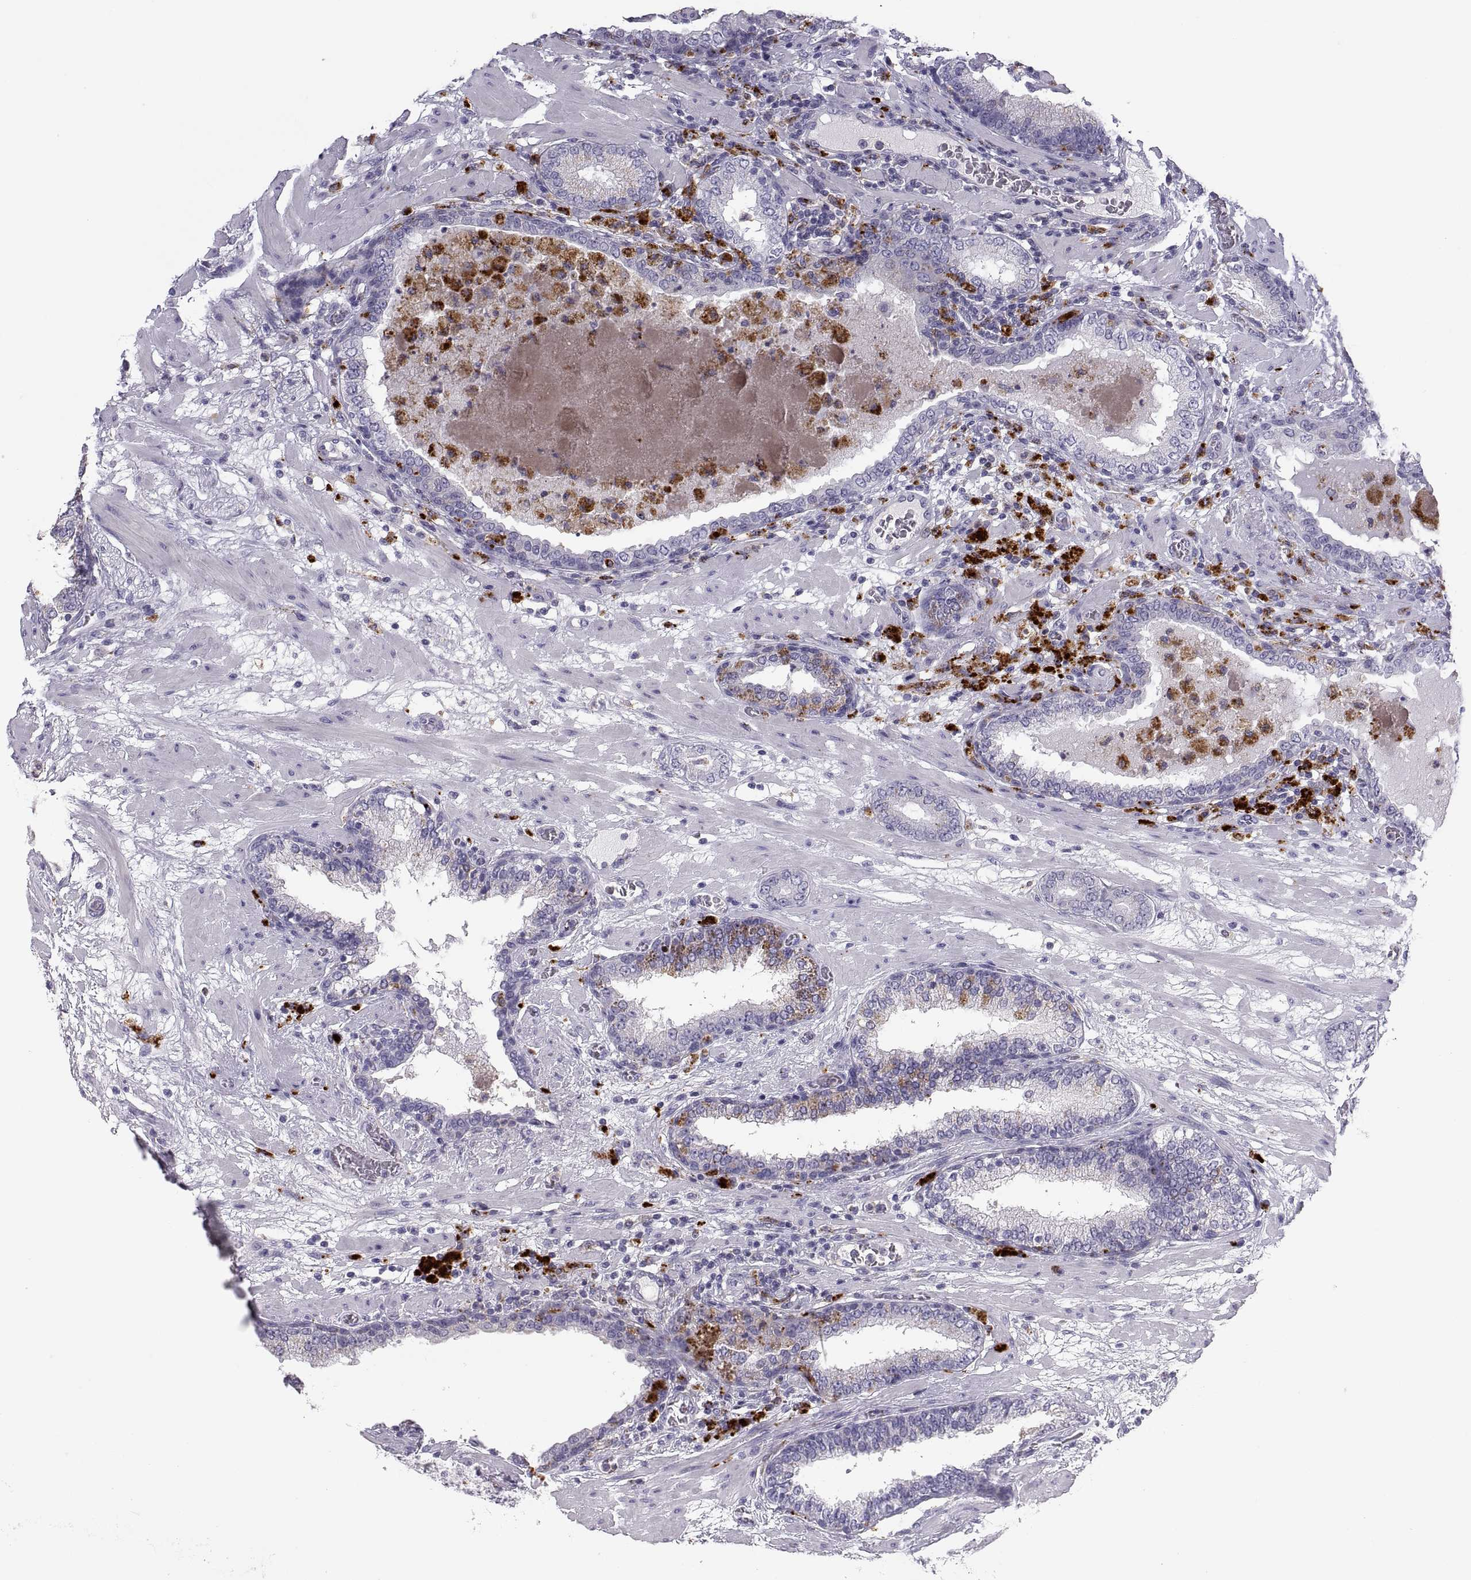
{"staining": {"intensity": "moderate", "quantity": "<25%", "location": "cytoplasmic/membranous"}, "tissue": "prostate cancer", "cell_type": "Tumor cells", "image_type": "cancer", "snomed": [{"axis": "morphology", "description": "Adenocarcinoma, Low grade"}, {"axis": "topography", "description": "Prostate"}], "caption": "A micrograph showing moderate cytoplasmic/membranous expression in approximately <25% of tumor cells in adenocarcinoma (low-grade) (prostate), as visualized by brown immunohistochemical staining.", "gene": "RGS19", "patient": {"sex": "male", "age": 60}}